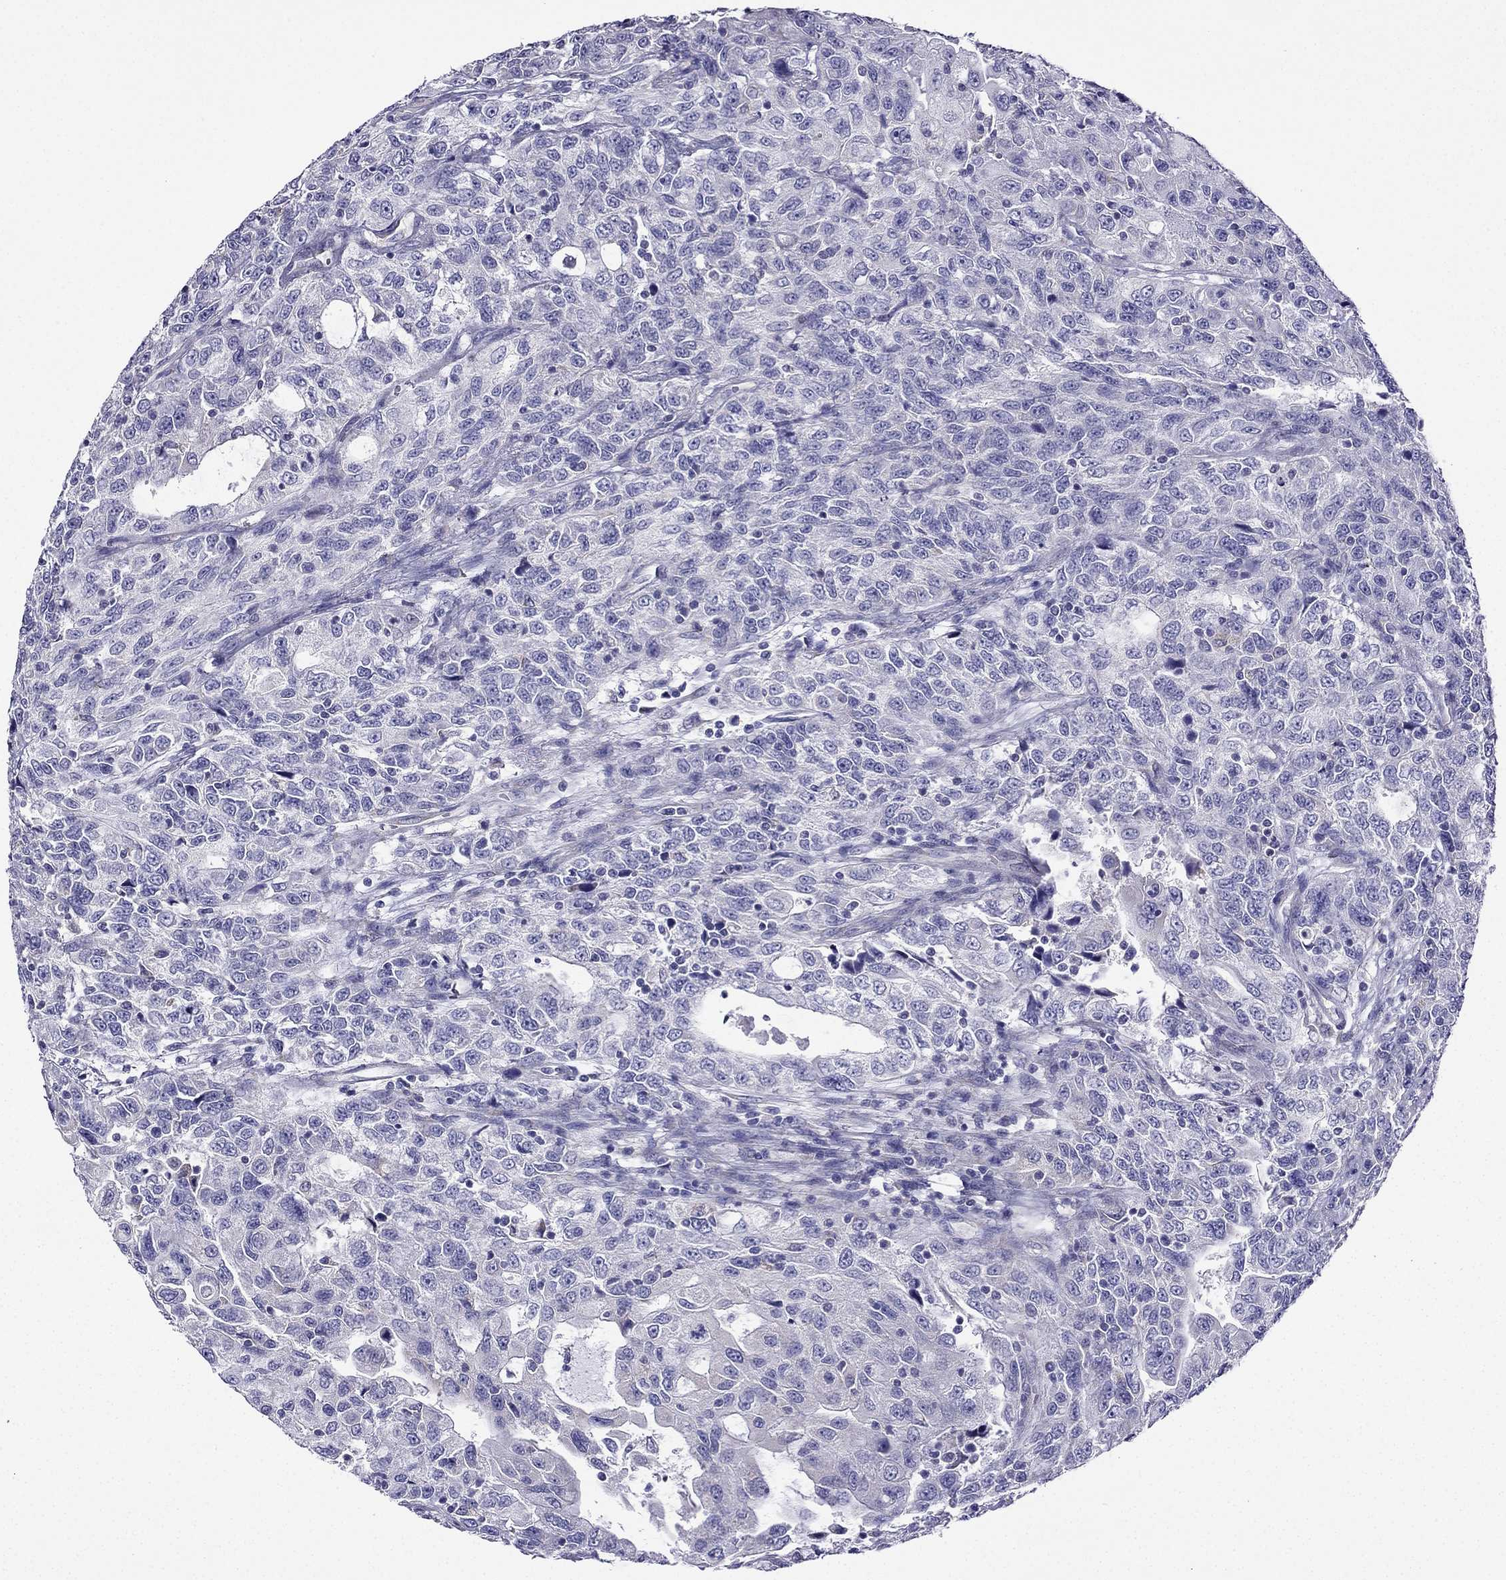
{"staining": {"intensity": "negative", "quantity": "none", "location": "none"}, "tissue": "urothelial cancer", "cell_type": "Tumor cells", "image_type": "cancer", "snomed": [{"axis": "morphology", "description": "Urothelial carcinoma, NOS"}, {"axis": "morphology", "description": "Urothelial carcinoma, High grade"}, {"axis": "topography", "description": "Urinary bladder"}], "caption": "IHC micrograph of human urothelial cancer stained for a protein (brown), which shows no expression in tumor cells. The staining was performed using DAB (3,3'-diaminobenzidine) to visualize the protein expression in brown, while the nuclei were stained in blue with hematoxylin (Magnification: 20x).", "gene": "KIF5A", "patient": {"sex": "female", "age": 73}}